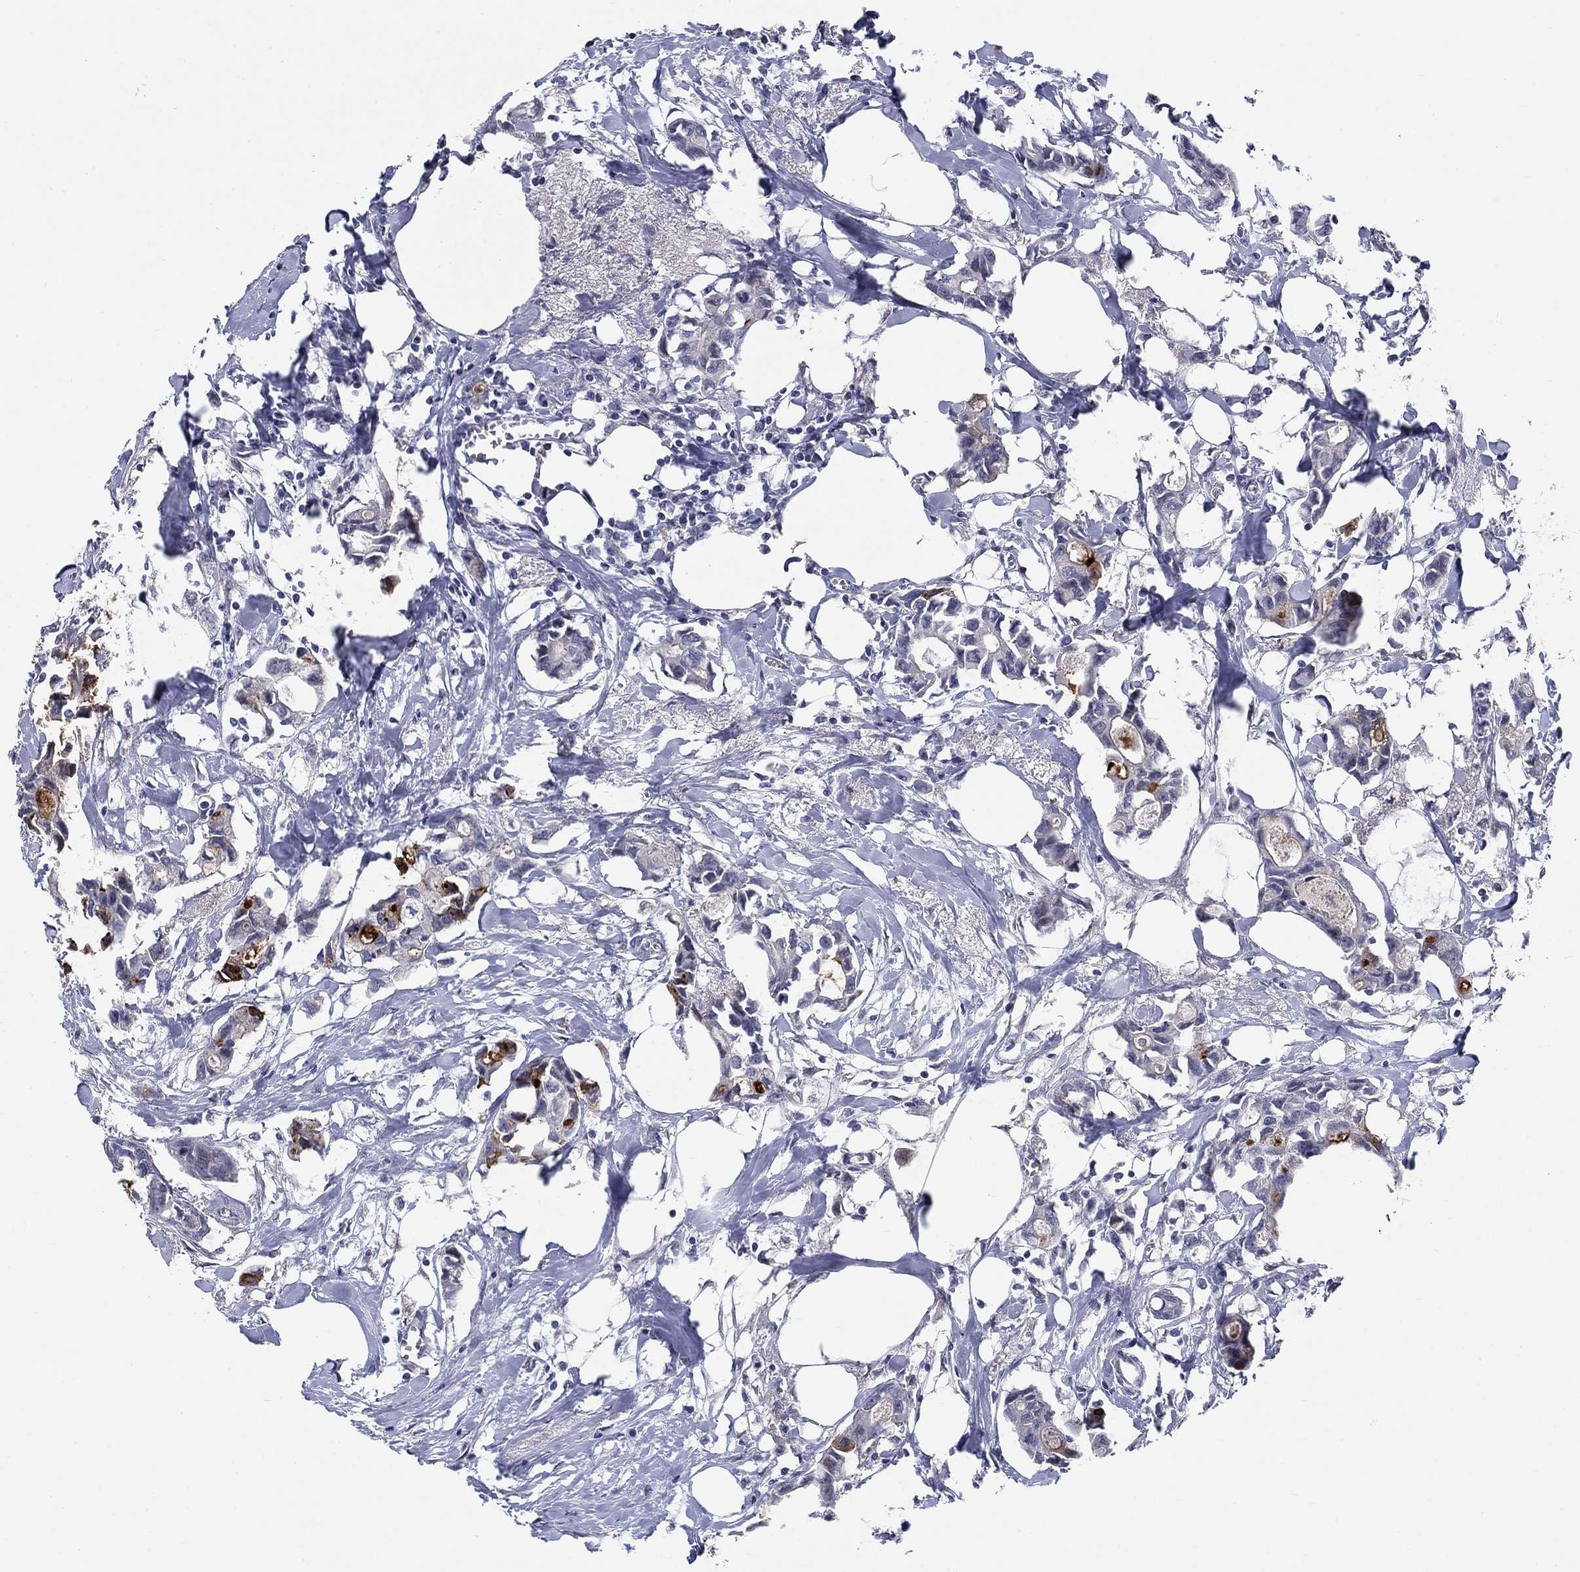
{"staining": {"intensity": "strong", "quantity": "<25%", "location": "cytoplasmic/membranous"}, "tissue": "breast cancer", "cell_type": "Tumor cells", "image_type": "cancer", "snomed": [{"axis": "morphology", "description": "Duct carcinoma"}, {"axis": "topography", "description": "Breast"}], "caption": "Protein expression analysis of human breast cancer reveals strong cytoplasmic/membranous staining in about <25% of tumor cells. (DAB IHC, brown staining for protein, blue staining for nuclei).", "gene": "SLC1A1", "patient": {"sex": "female", "age": 83}}